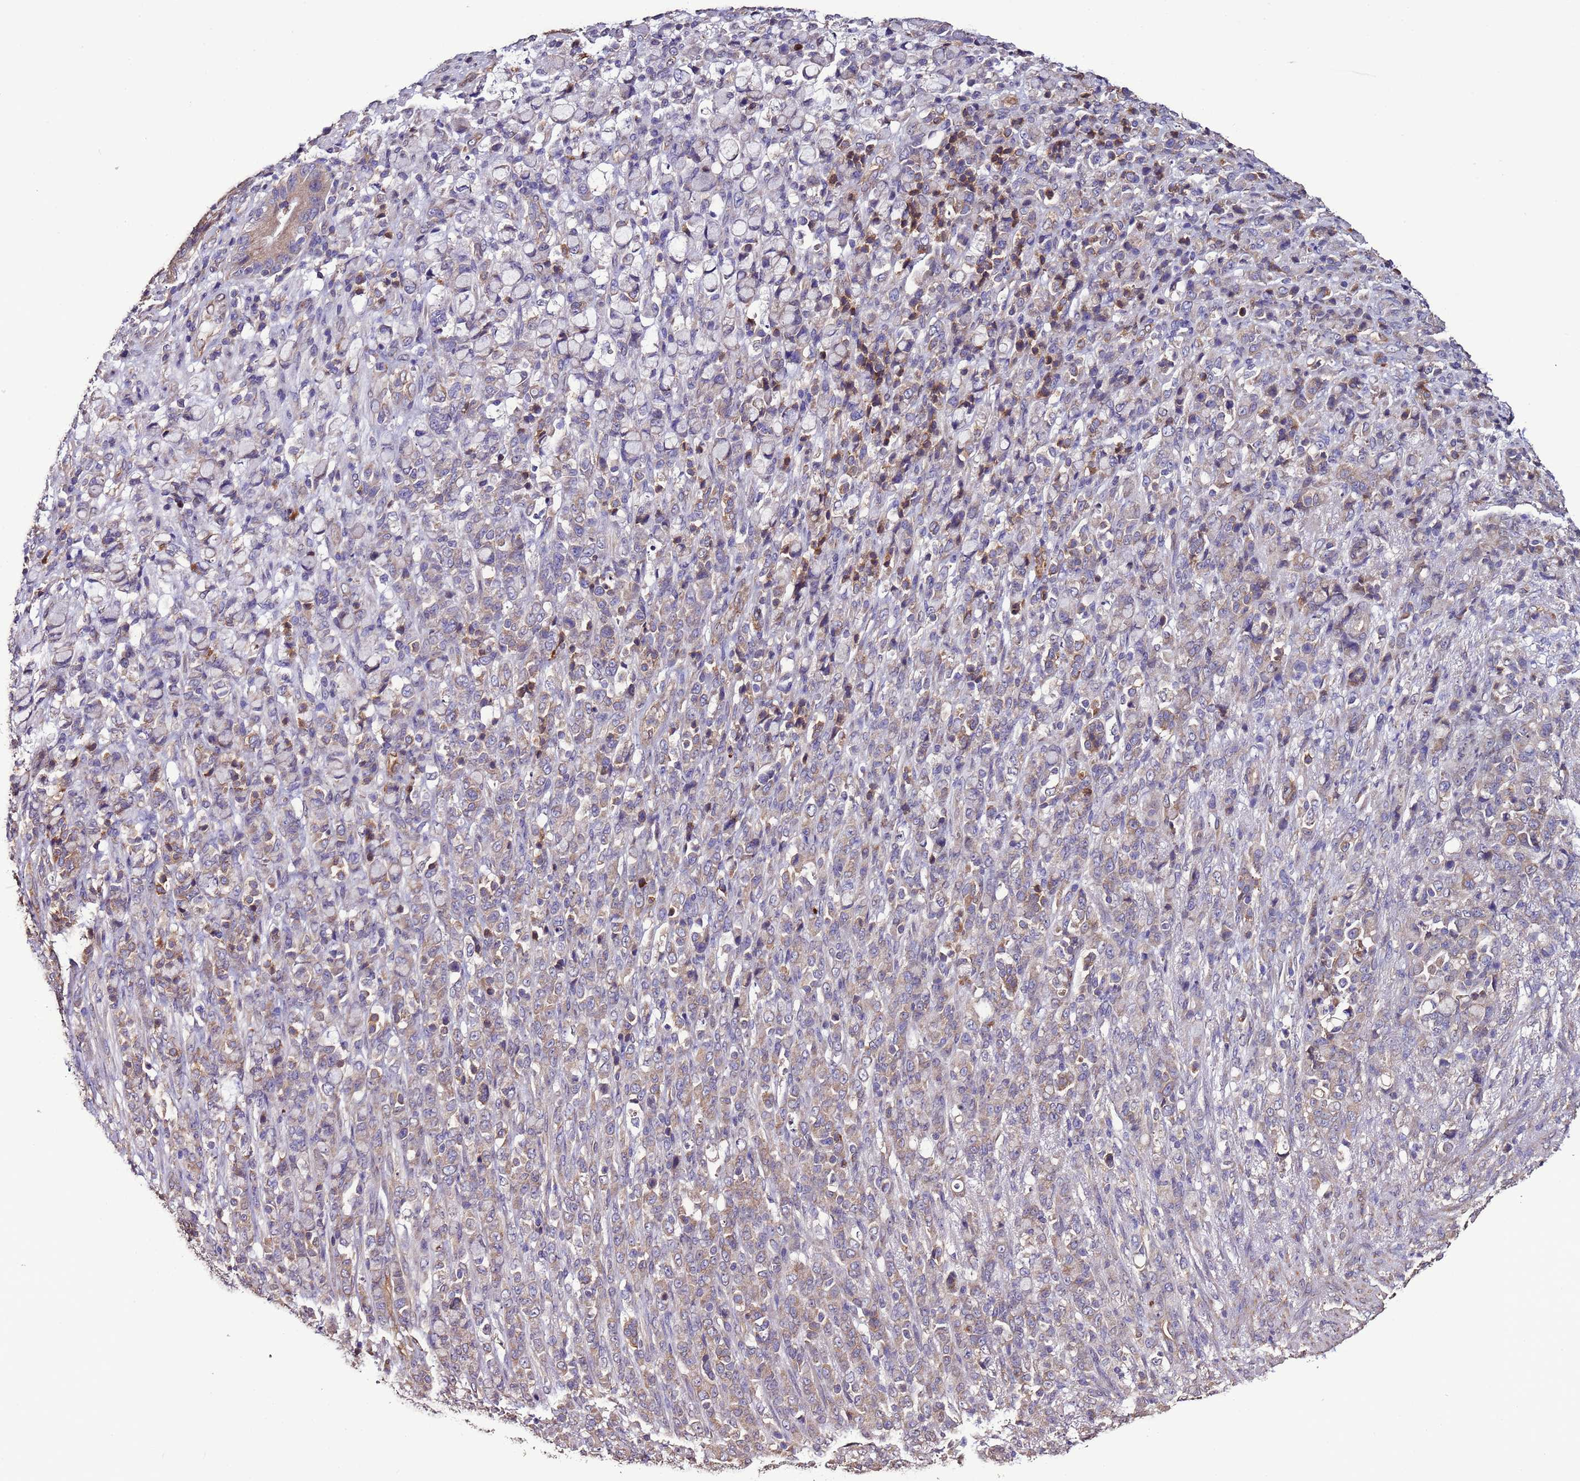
{"staining": {"intensity": "moderate", "quantity": "25%-75%", "location": "cytoplasmic/membranous"}, "tissue": "stomach cancer", "cell_type": "Tumor cells", "image_type": "cancer", "snomed": [{"axis": "morphology", "description": "Normal tissue, NOS"}, {"axis": "morphology", "description": "Adenocarcinoma, NOS"}, {"axis": "topography", "description": "Stomach"}], "caption": "A high-resolution image shows immunohistochemistry (IHC) staining of stomach cancer, which shows moderate cytoplasmic/membranous staining in about 25%-75% of tumor cells.", "gene": "SLC41A3", "patient": {"sex": "female", "age": 79}}